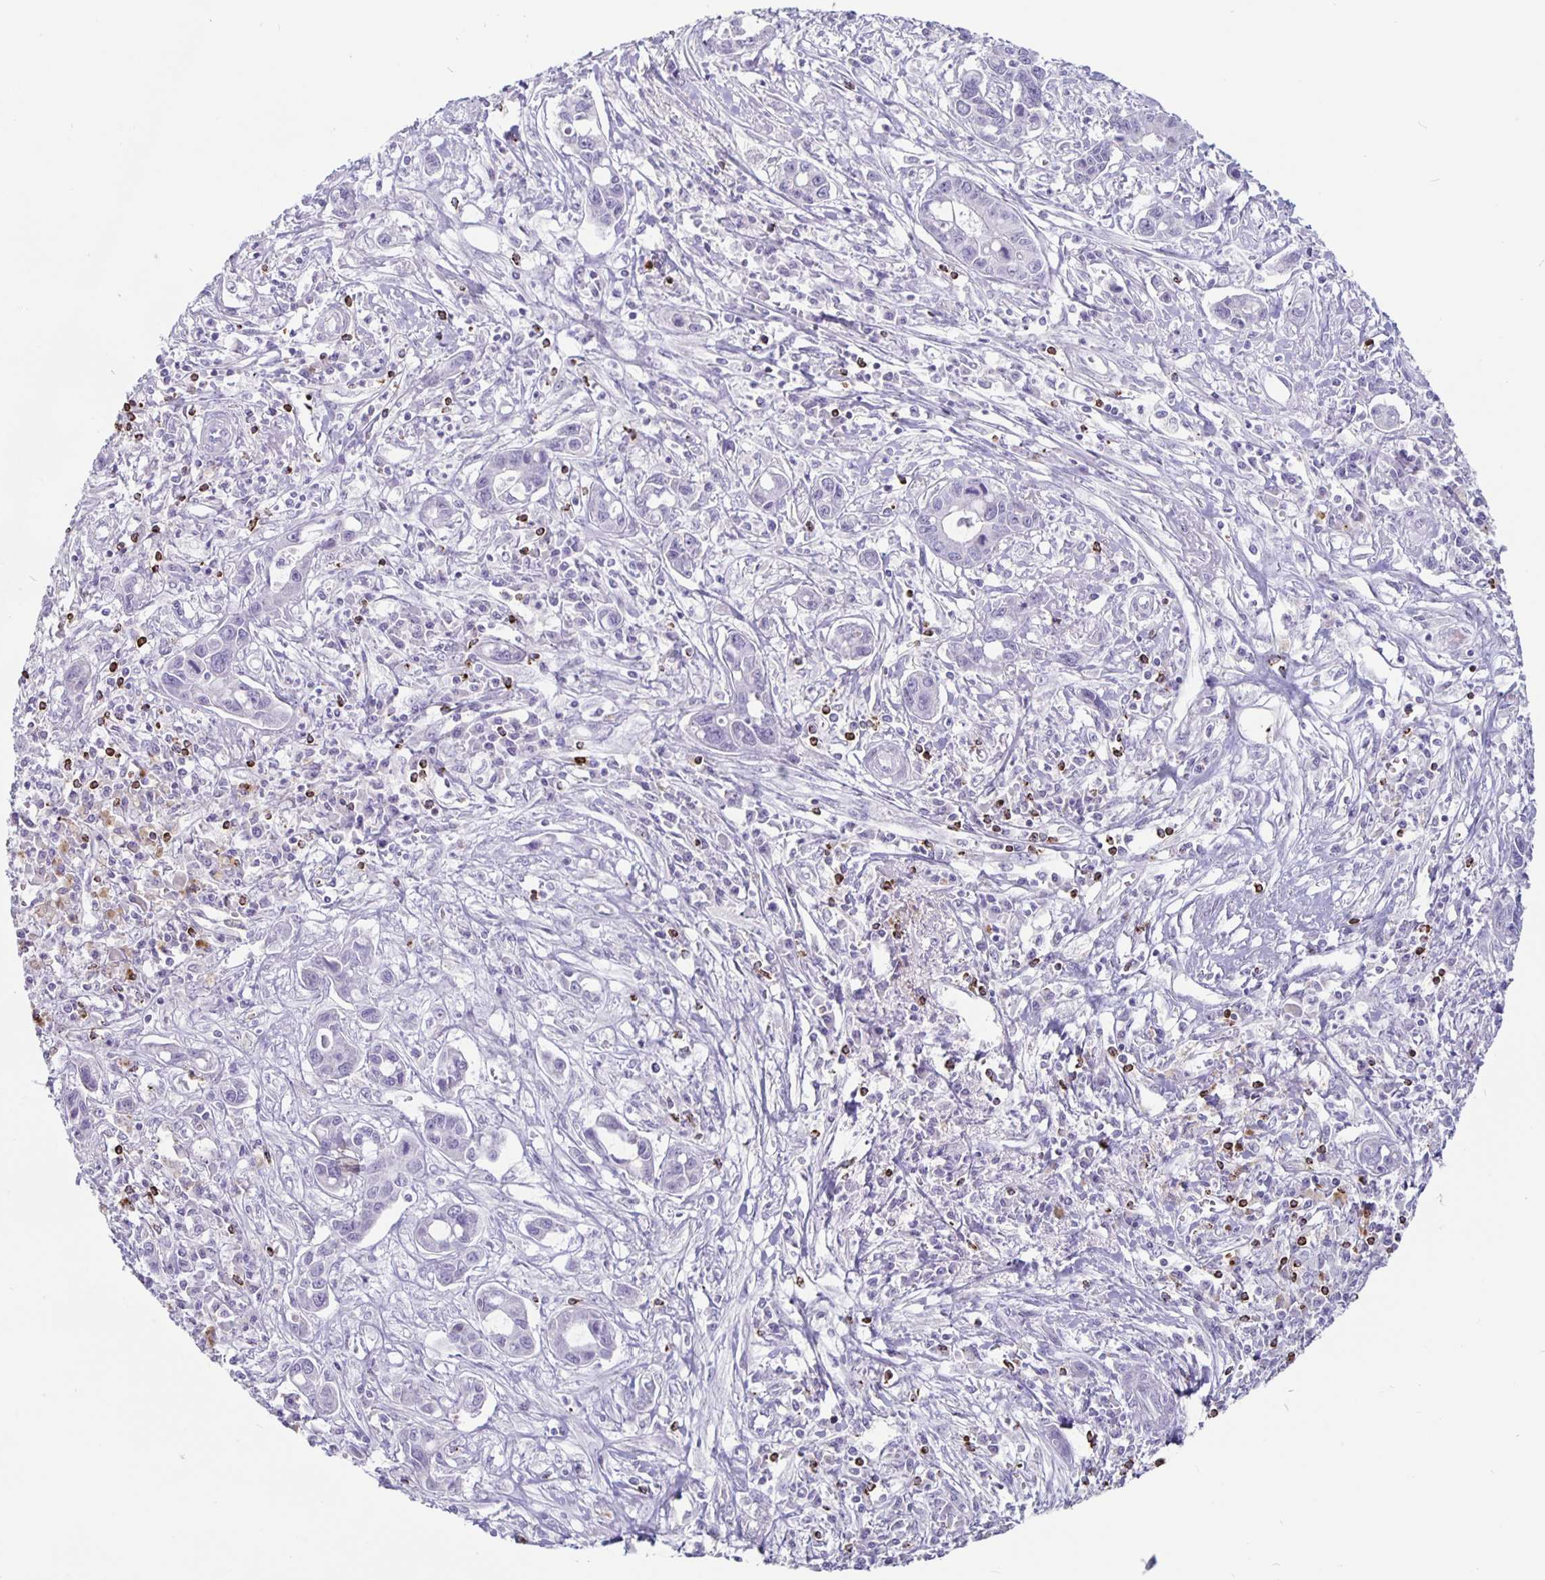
{"staining": {"intensity": "negative", "quantity": "none", "location": "none"}, "tissue": "liver cancer", "cell_type": "Tumor cells", "image_type": "cancer", "snomed": [{"axis": "morphology", "description": "Cholangiocarcinoma"}, {"axis": "topography", "description": "Liver"}], "caption": "The histopathology image reveals no significant staining in tumor cells of cholangiocarcinoma (liver).", "gene": "GZMK", "patient": {"sex": "male", "age": 58}}